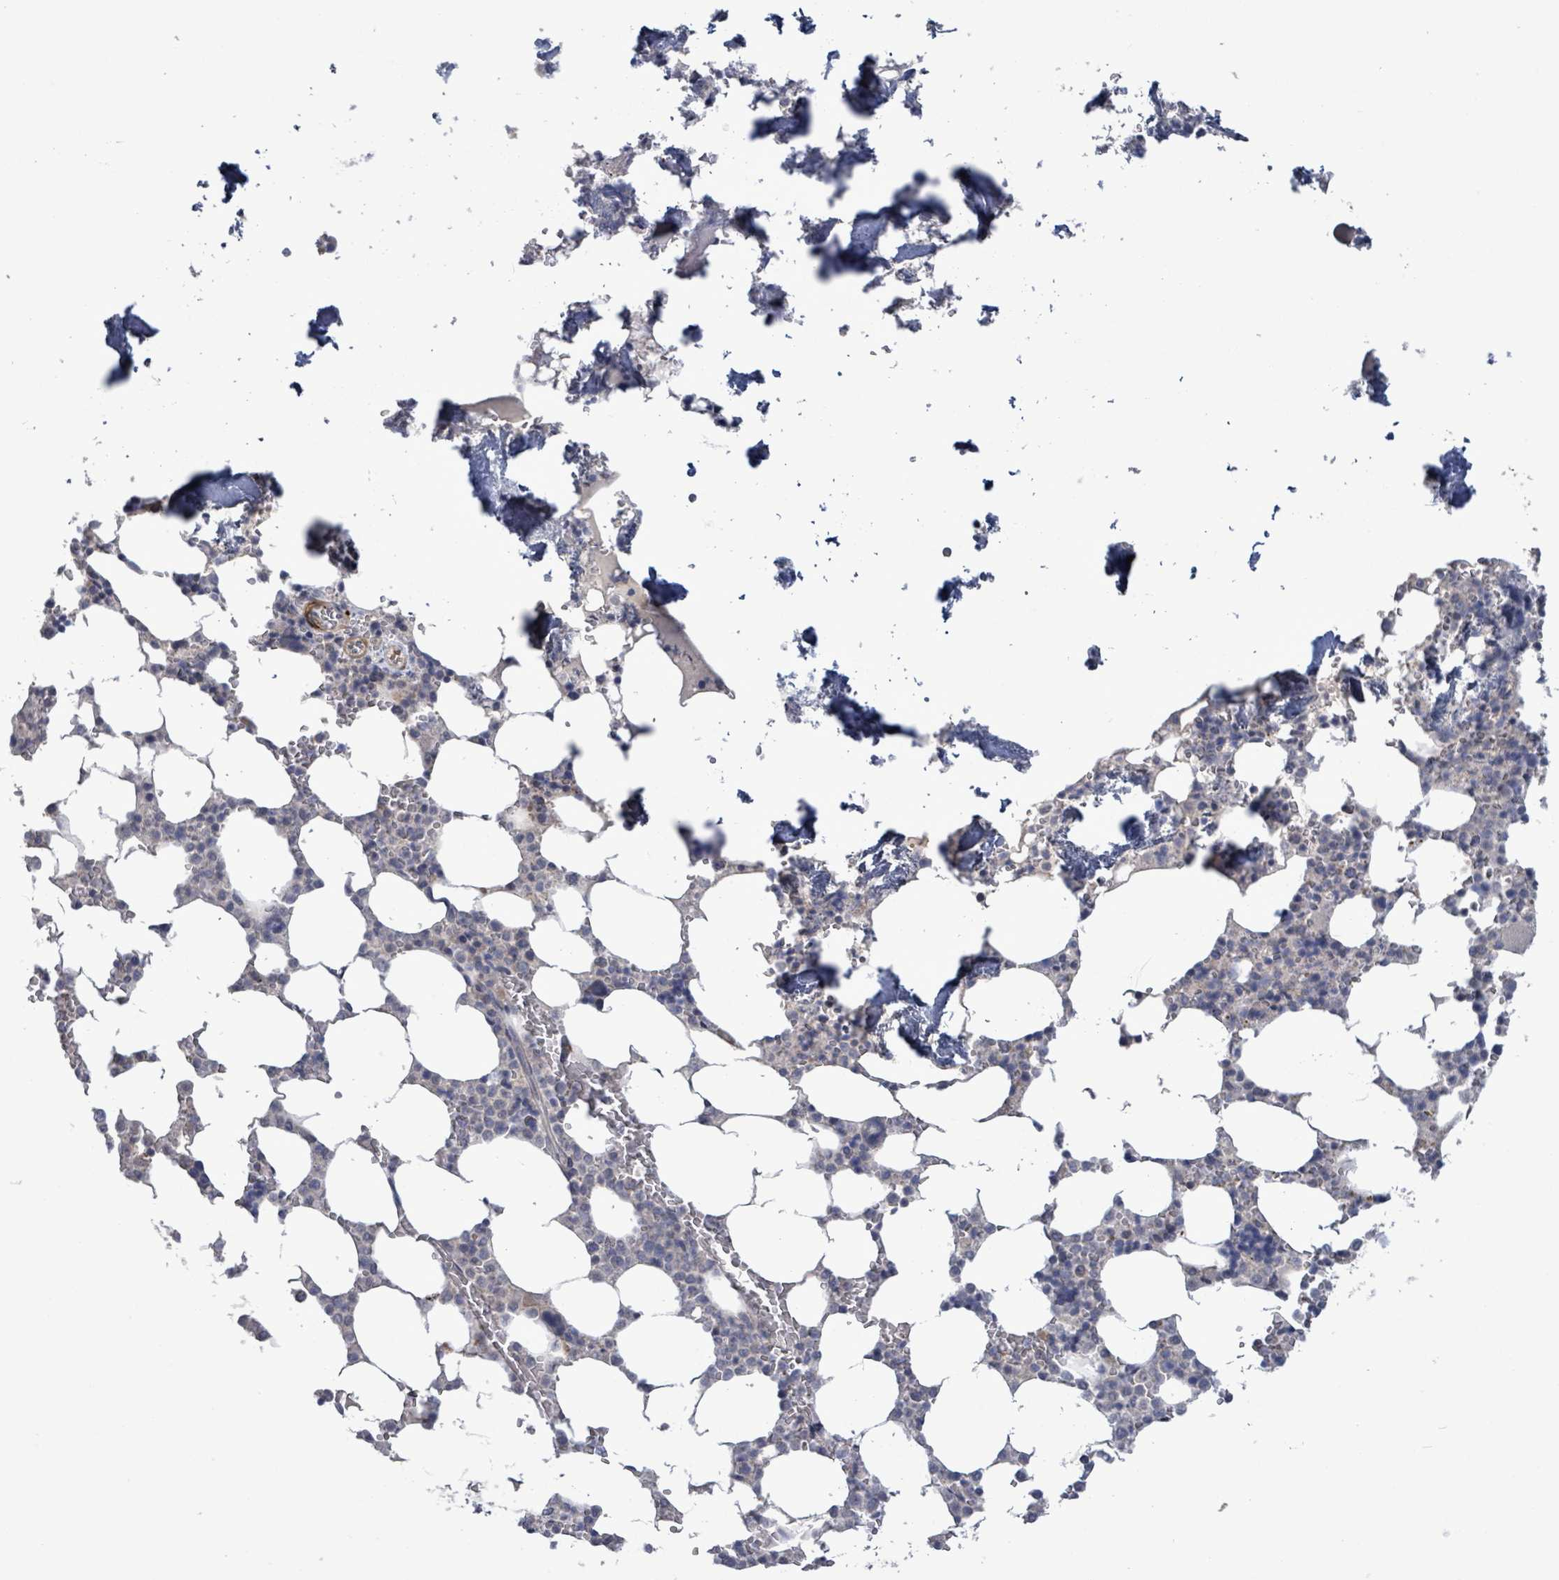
{"staining": {"intensity": "negative", "quantity": "none", "location": "none"}, "tissue": "bone marrow", "cell_type": "Hematopoietic cells", "image_type": "normal", "snomed": [{"axis": "morphology", "description": "Normal tissue, NOS"}, {"axis": "topography", "description": "Bone marrow"}], "caption": "Hematopoietic cells show no significant protein expression in benign bone marrow. (Brightfield microscopy of DAB (3,3'-diaminobenzidine) immunohistochemistry at high magnification).", "gene": "AMMECR1", "patient": {"sex": "male", "age": 64}}